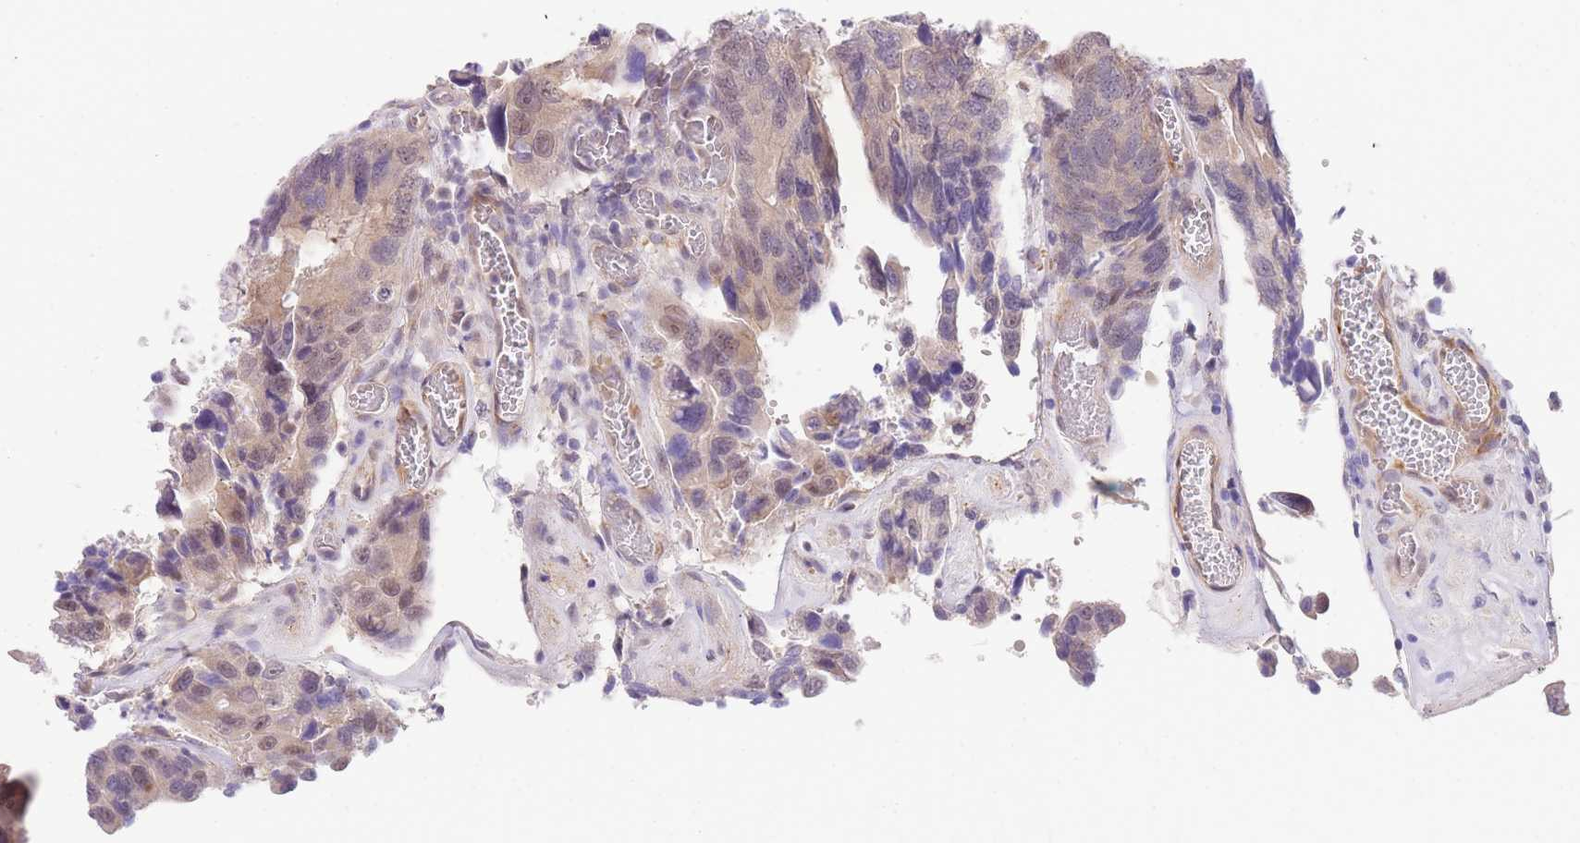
{"staining": {"intensity": "weak", "quantity": "25%-75%", "location": "cytoplasmic/membranous,nuclear"}, "tissue": "colorectal cancer", "cell_type": "Tumor cells", "image_type": "cancer", "snomed": [{"axis": "morphology", "description": "Adenocarcinoma, NOS"}, {"axis": "topography", "description": "Colon"}], "caption": "Approximately 25%-75% of tumor cells in human colorectal adenocarcinoma exhibit weak cytoplasmic/membranous and nuclear protein positivity as visualized by brown immunohistochemical staining.", "gene": "S100PBP", "patient": {"sex": "male", "age": 84}}